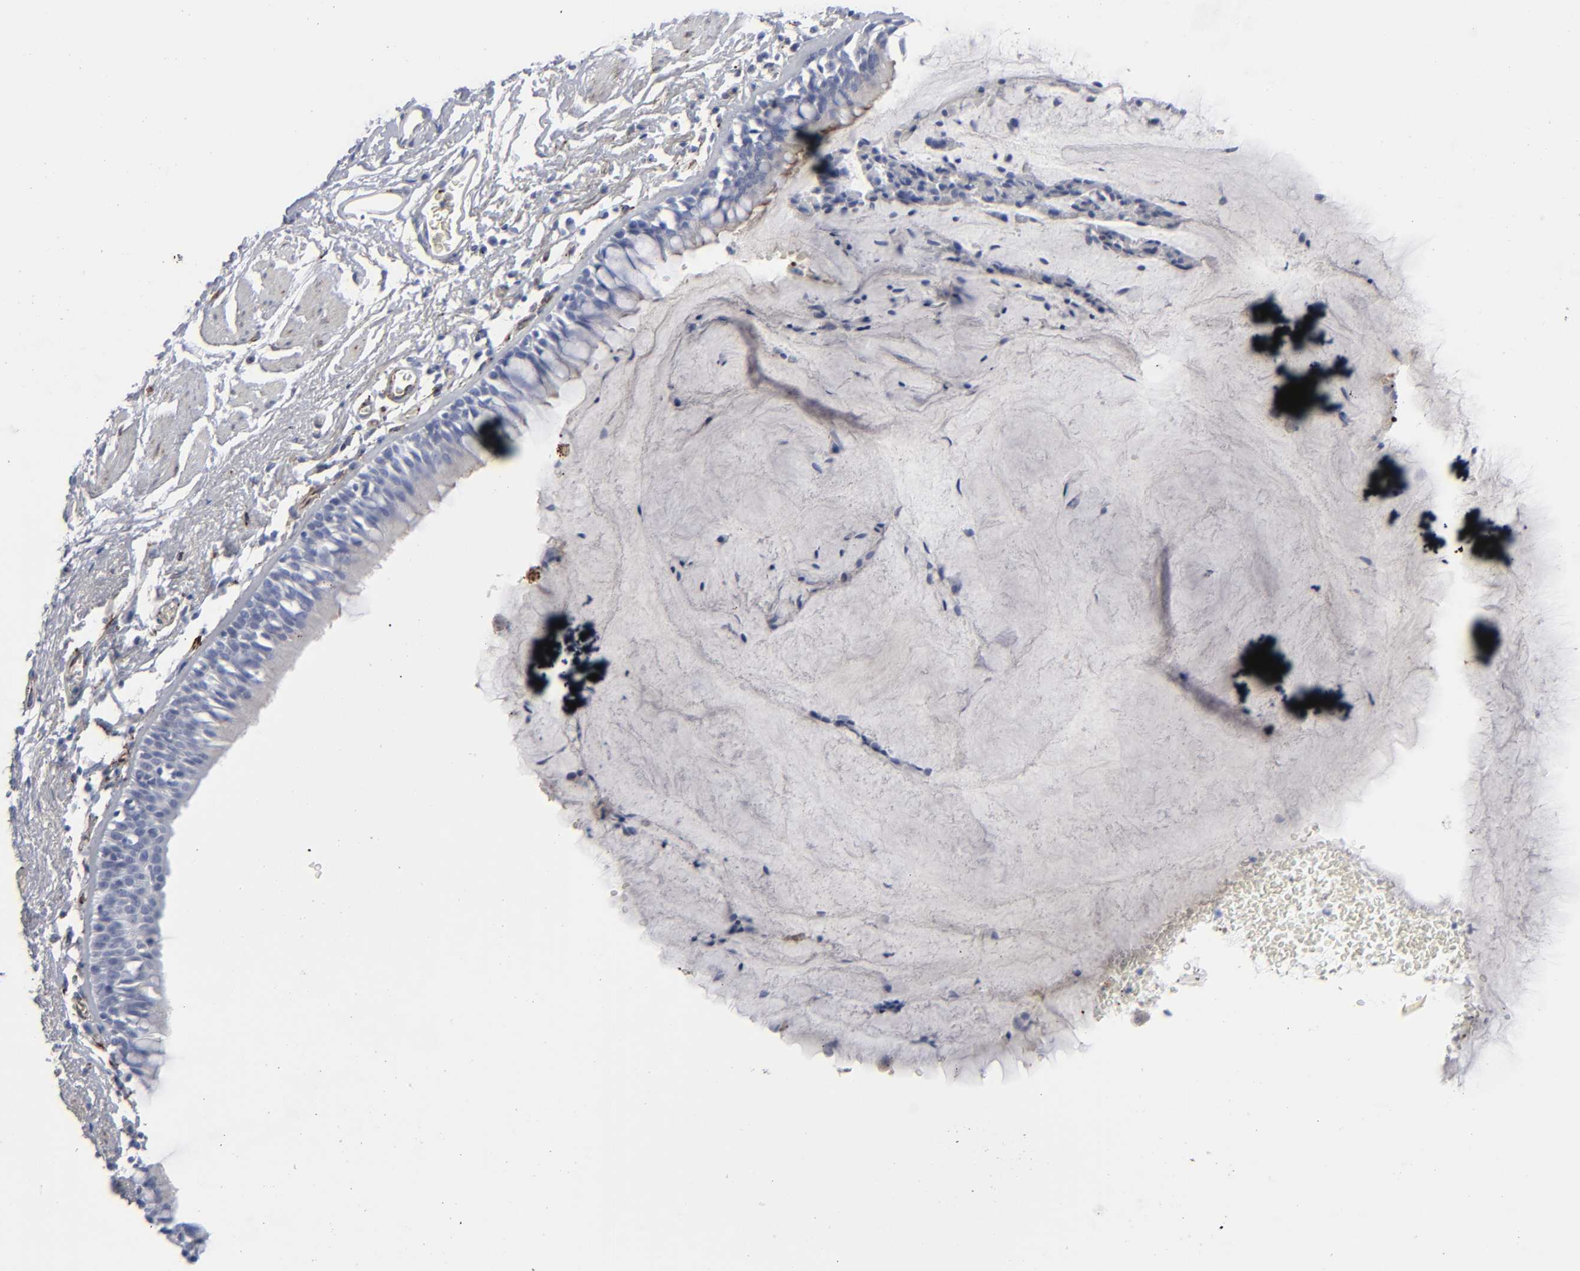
{"staining": {"intensity": "weak", "quantity": "<25%", "location": "cytoplasmic/membranous"}, "tissue": "bronchus", "cell_type": "Respiratory epithelial cells", "image_type": "normal", "snomed": [{"axis": "morphology", "description": "Normal tissue, NOS"}, {"axis": "topography", "description": "Lymph node of abdomen"}, {"axis": "topography", "description": "Lymph node of pelvis"}], "caption": "Human bronchus stained for a protein using immunohistochemistry reveals no staining in respiratory epithelial cells.", "gene": "SPARC", "patient": {"sex": "female", "age": 65}}